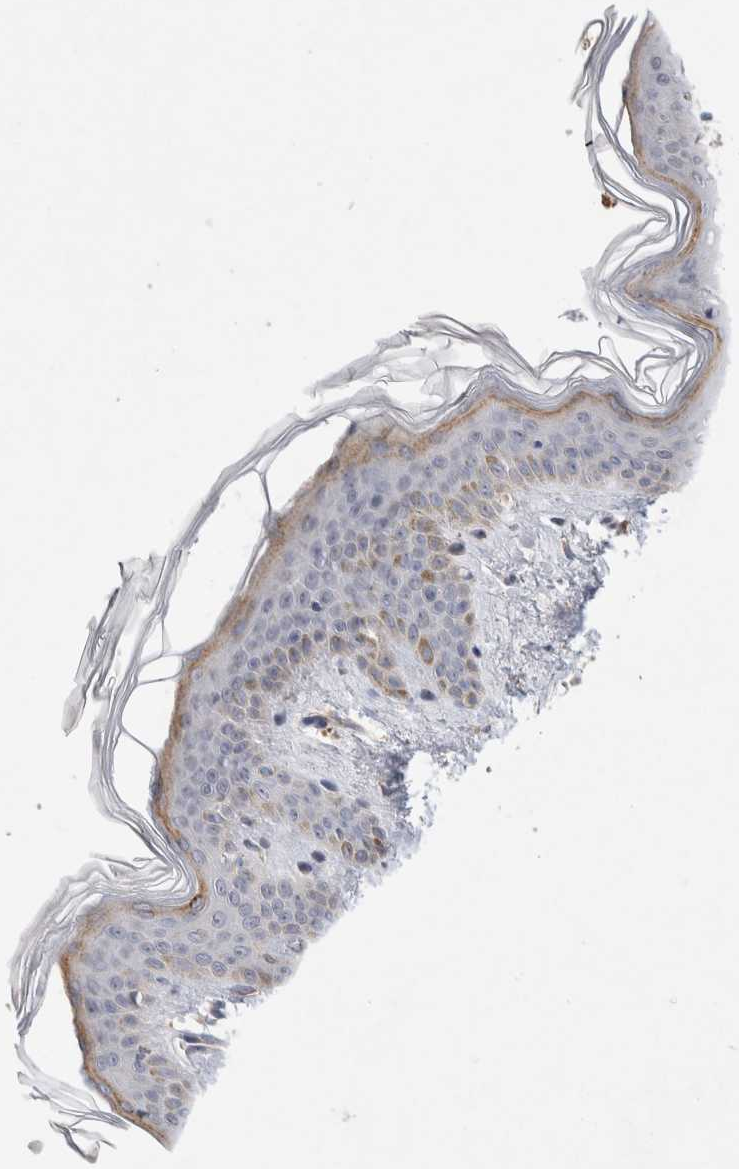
{"staining": {"intensity": "moderate", "quantity": "<25%", "location": "cytoplasmic/membranous"}, "tissue": "skin", "cell_type": "Fibroblasts", "image_type": "normal", "snomed": [{"axis": "morphology", "description": "Normal tissue, NOS"}, {"axis": "topography", "description": "Skin"}], "caption": "The immunohistochemical stain labels moderate cytoplasmic/membranous positivity in fibroblasts of unremarkable skin.", "gene": "GAS1", "patient": {"sex": "female", "age": 46}}